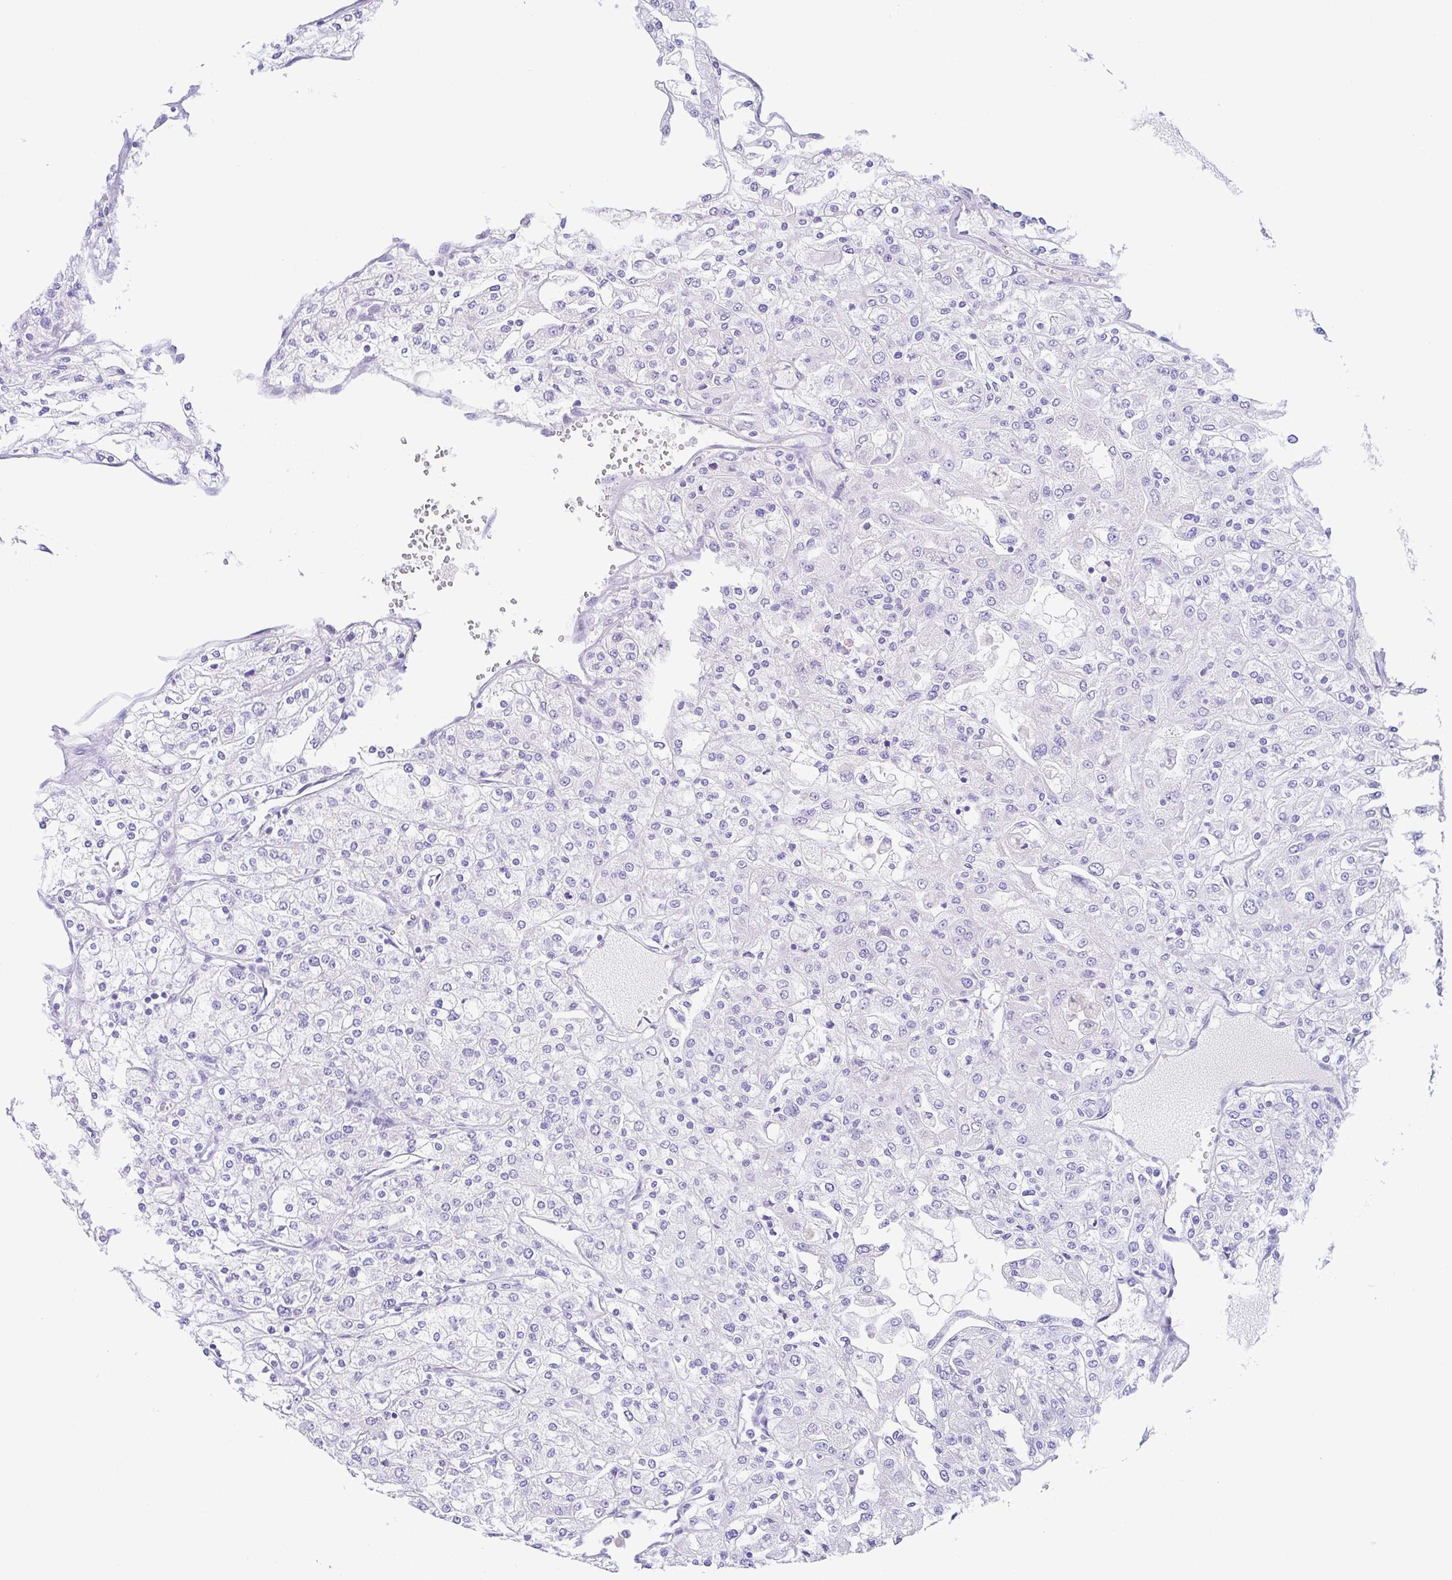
{"staining": {"intensity": "negative", "quantity": "none", "location": "none"}, "tissue": "renal cancer", "cell_type": "Tumor cells", "image_type": "cancer", "snomed": [{"axis": "morphology", "description": "Adenocarcinoma, NOS"}, {"axis": "topography", "description": "Kidney"}], "caption": "Tumor cells are negative for protein expression in human renal cancer. (Stains: DAB (3,3'-diaminobenzidine) immunohistochemistry (IHC) with hematoxylin counter stain, Microscopy: brightfield microscopy at high magnification).", "gene": "CPA1", "patient": {"sex": "male", "age": 80}}